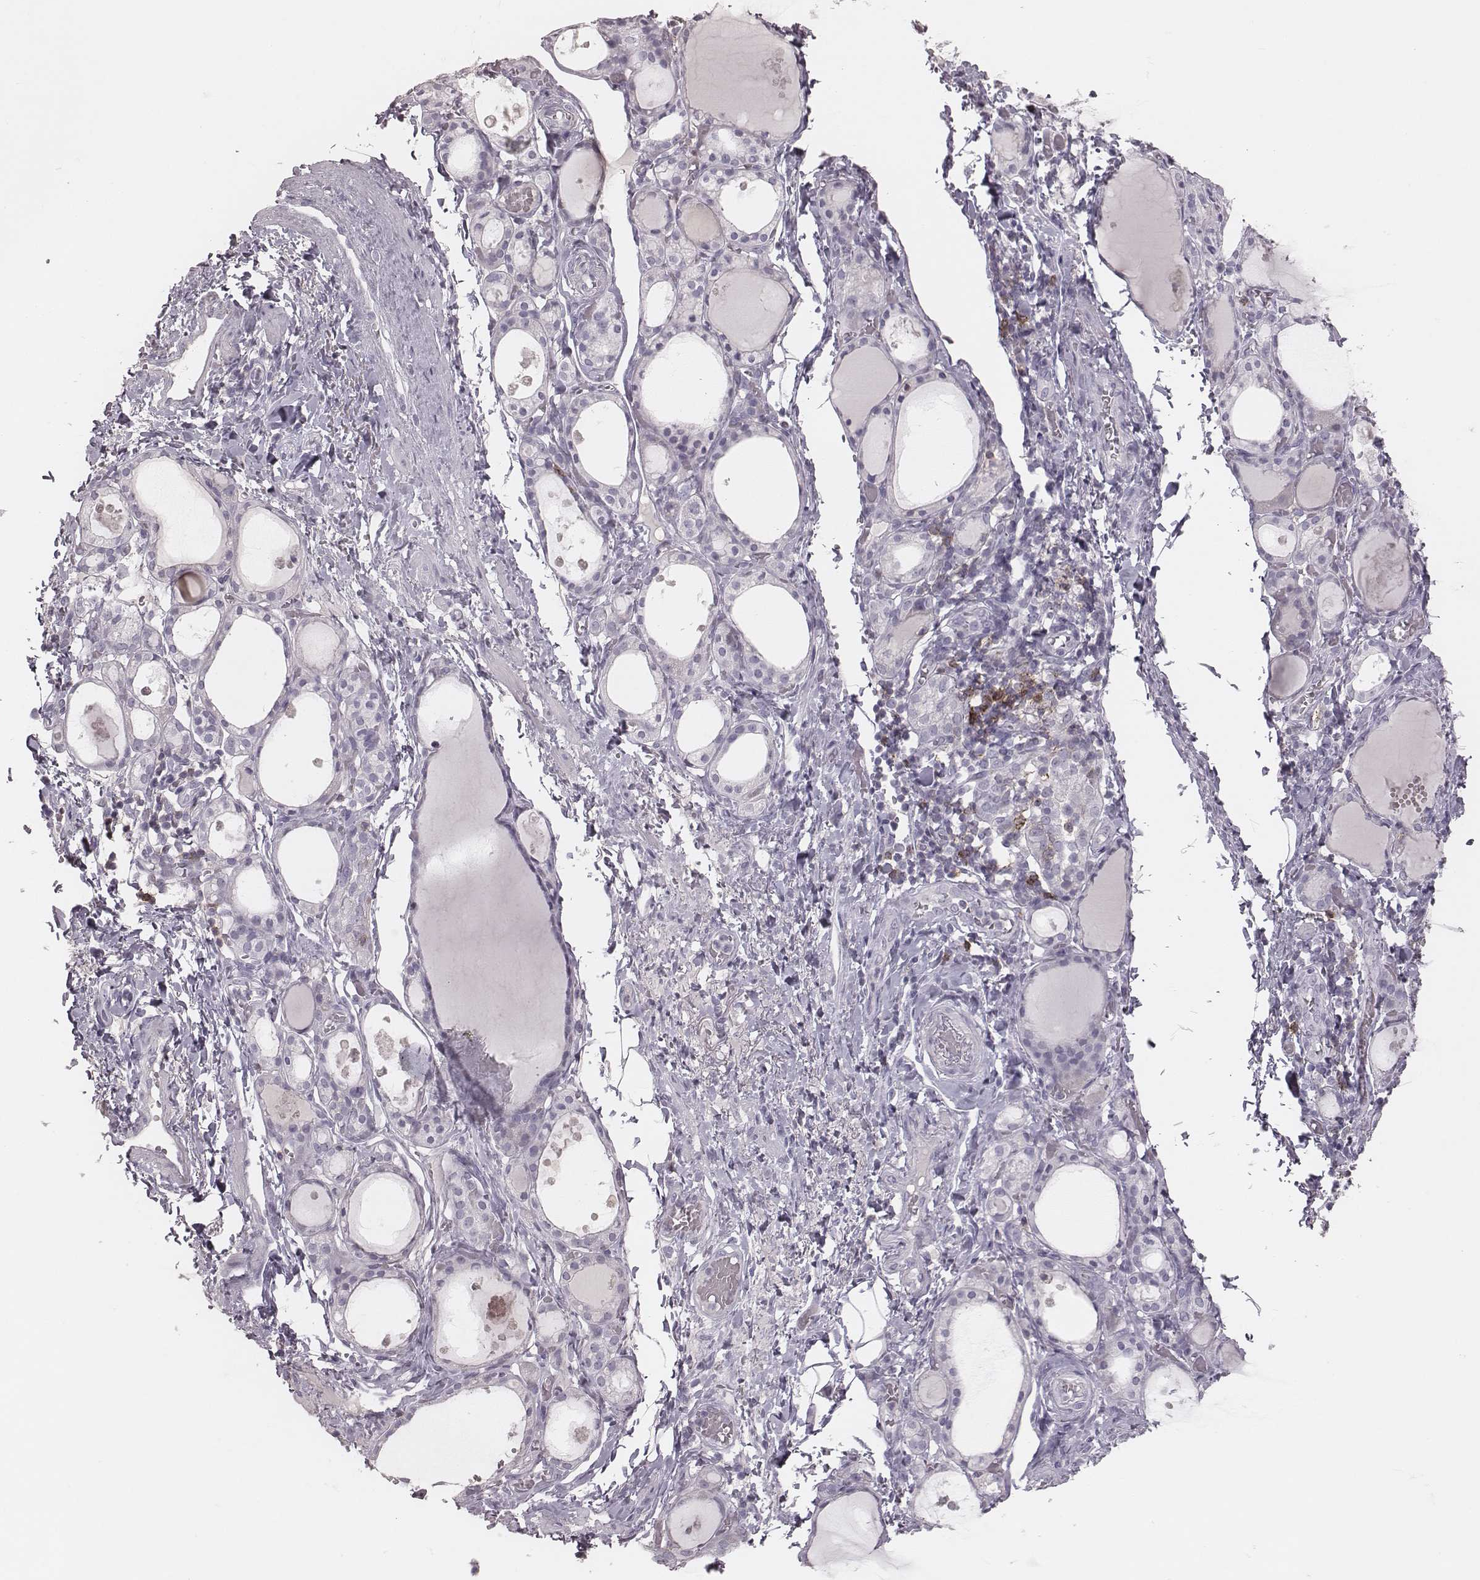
{"staining": {"intensity": "negative", "quantity": "none", "location": "none"}, "tissue": "thyroid gland", "cell_type": "Glandular cells", "image_type": "normal", "snomed": [{"axis": "morphology", "description": "Normal tissue, NOS"}, {"axis": "topography", "description": "Thyroid gland"}], "caption": "DAB immunohistochemical staining of unremarkable human thyroid gland exhibits no significant staining in glandular cells. Brightfield microscopy of immunohistochemistry stained with DAB (3,3'-diaminobenzidine) (brown) and hematoxylin (blue), captured at high magnification.", "gene": "PDCD1", "patient": {"sex": "male", "age": 68}}